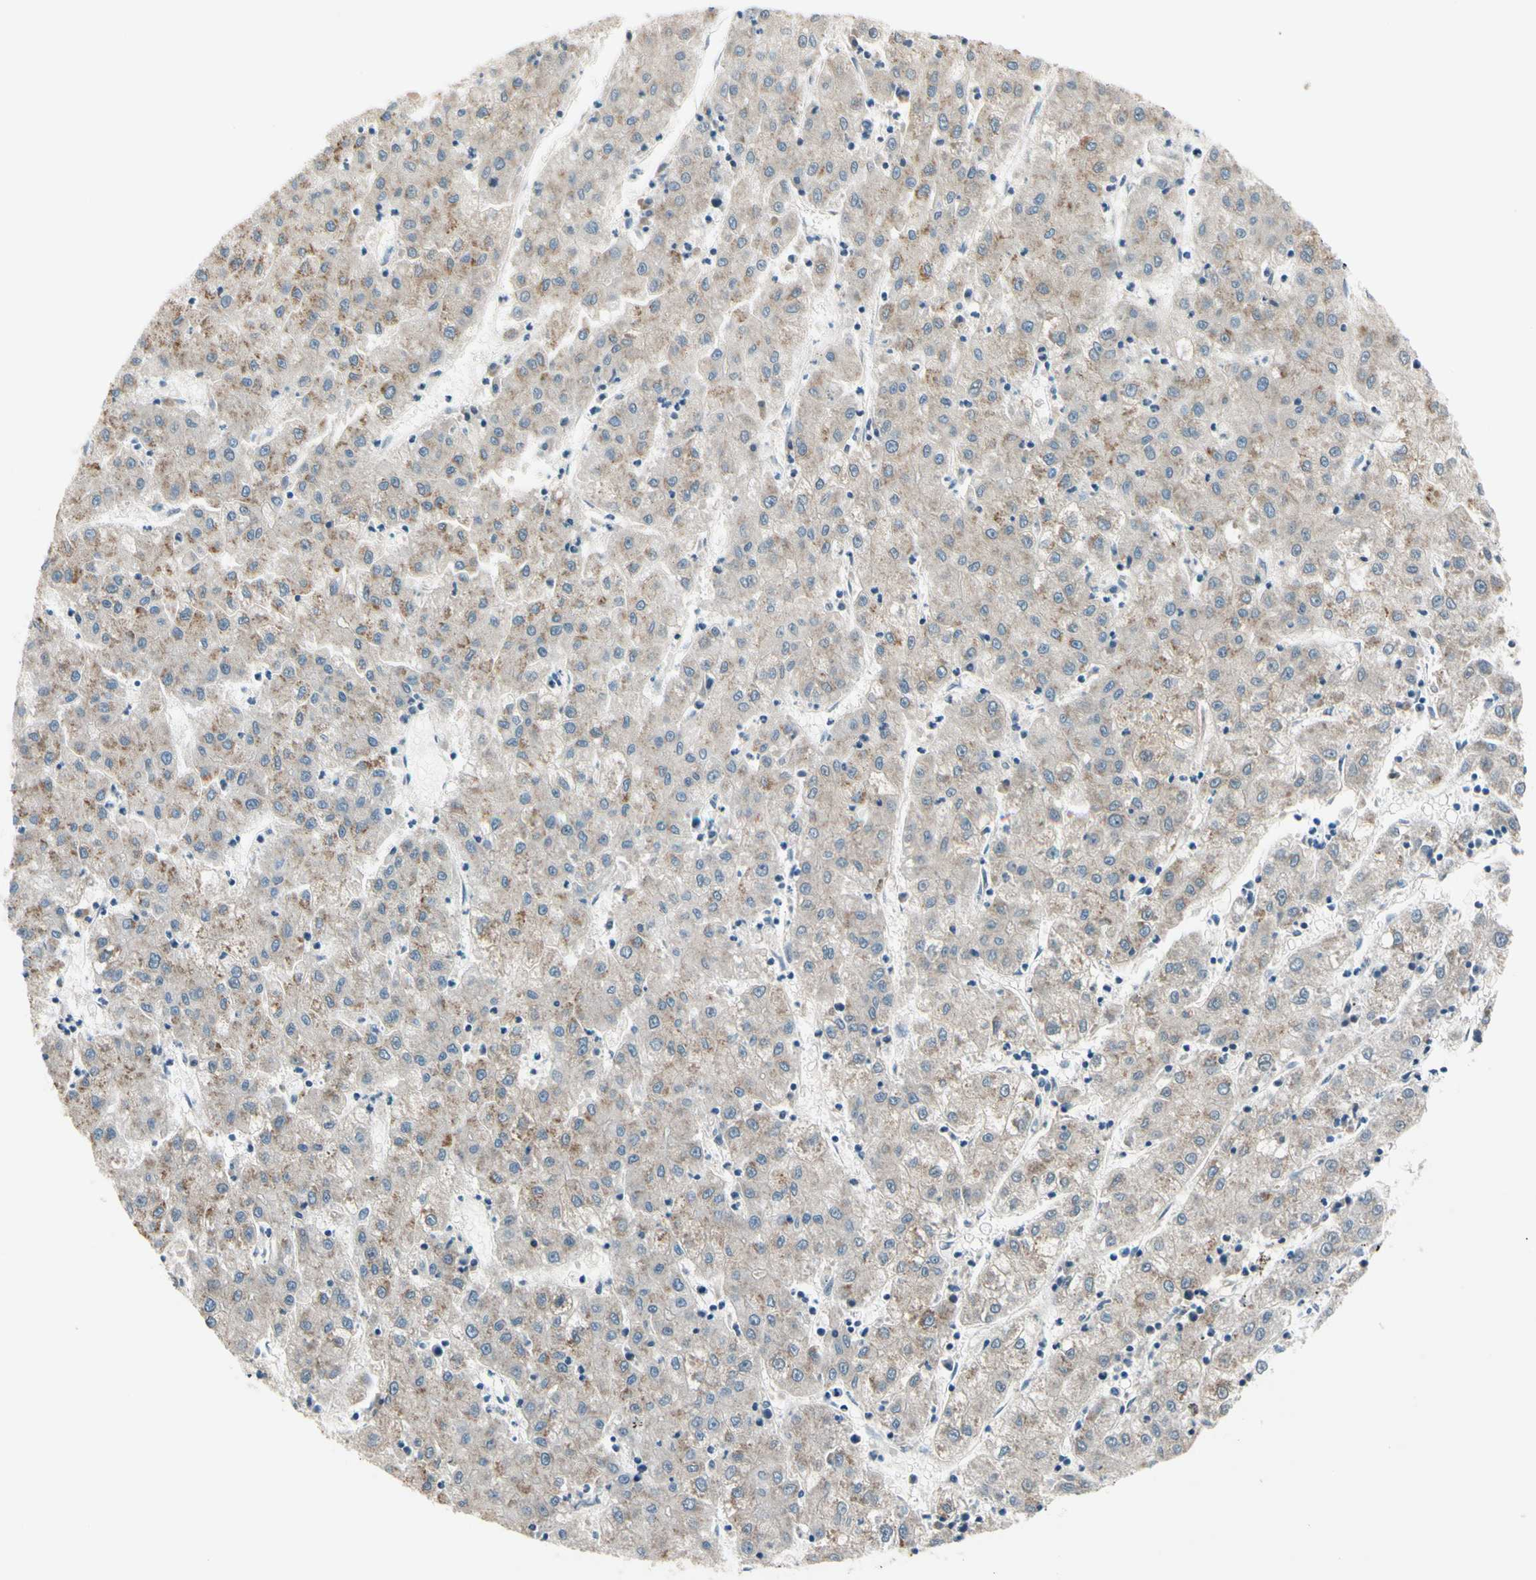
{"staining": {"intensity": "moderate", "quantity": "25%-75%", "location": "cytoplasmic/membranous"}, "tissue": "liver cancer", "cell_type": "Tumor cells", "image_type": "cancer", "snomed": [{"axis": "morphology", "description": "Carcinoma, Hepatocellular, NOS"}, {"axis": "topography", "description": "Liver"}], "caption": "Immunohistochemical staining of liver cancer (hepatocellular carcinoma) shows medium levels of moderate cytoplasmic/membranous protein expression in about 25%-75% of tumor cells.", "gene": "CFAP36", "patient": {"sex": "male", "age": 72}}